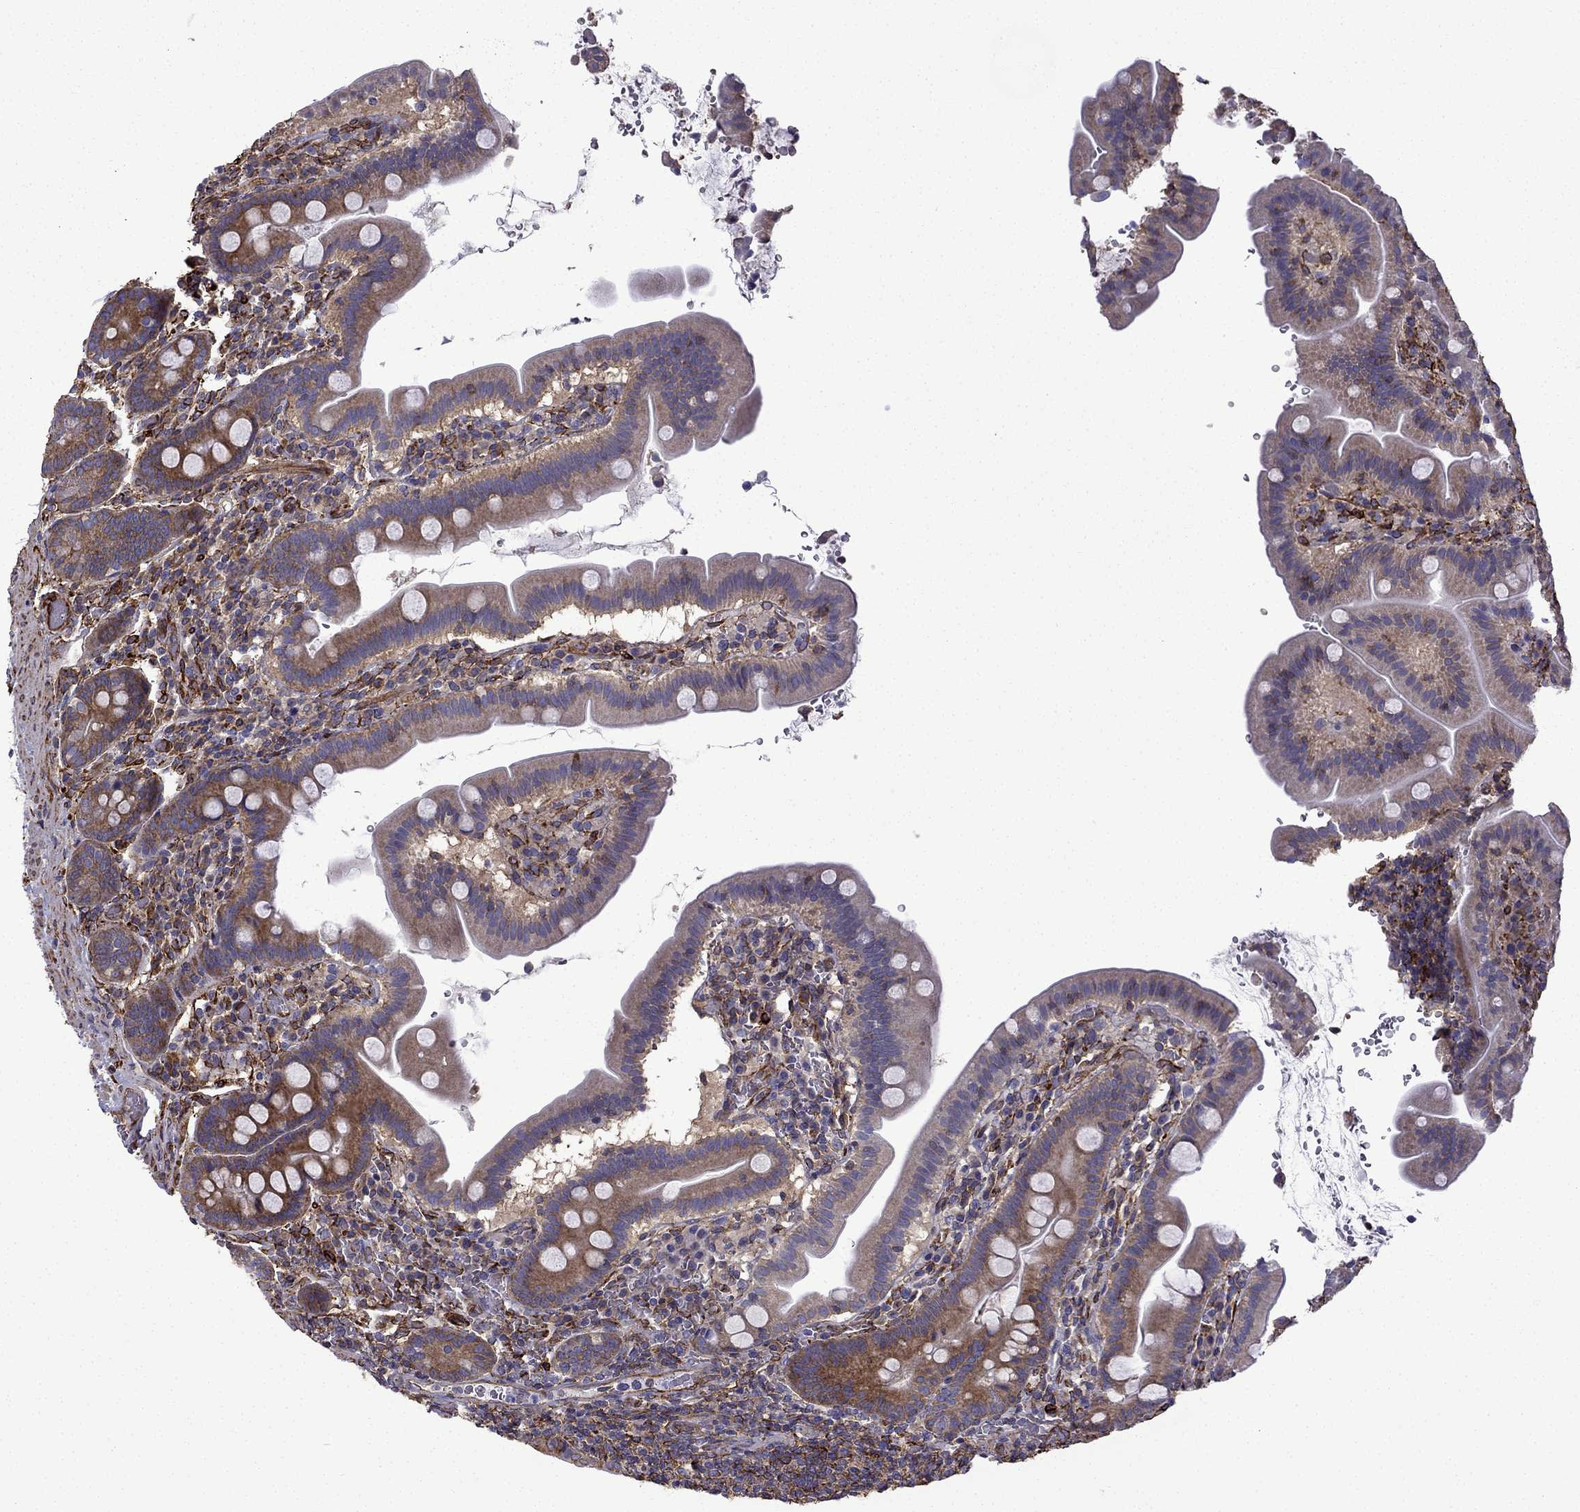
{"staining": {"intensity": "strong", "quantity": "25%-75%", "location": "cytoplasmic/membranous"}, "tissue": "small intestine", "cell_type": "Glandular cells", "image_type": "normal", "snomed": [{"axis": "morphology", "description": "Normal tissue, NOS"}, {"axis": "topography", "description": "Small intestine"}], "caption": "Immunohistochemical staining of benign human small intestine shows high levels of strong cytoplasmic/membranous positivity in approximately 25%-75% of glandular cells. Using DAB (3,3'-diaminobenzidine) (brown) and hematoxylin (blue) stains, captured at high magnification using brightfield microscopy.", "gene": "MAP4", "patient": {"sex": "male", "age": 26}}